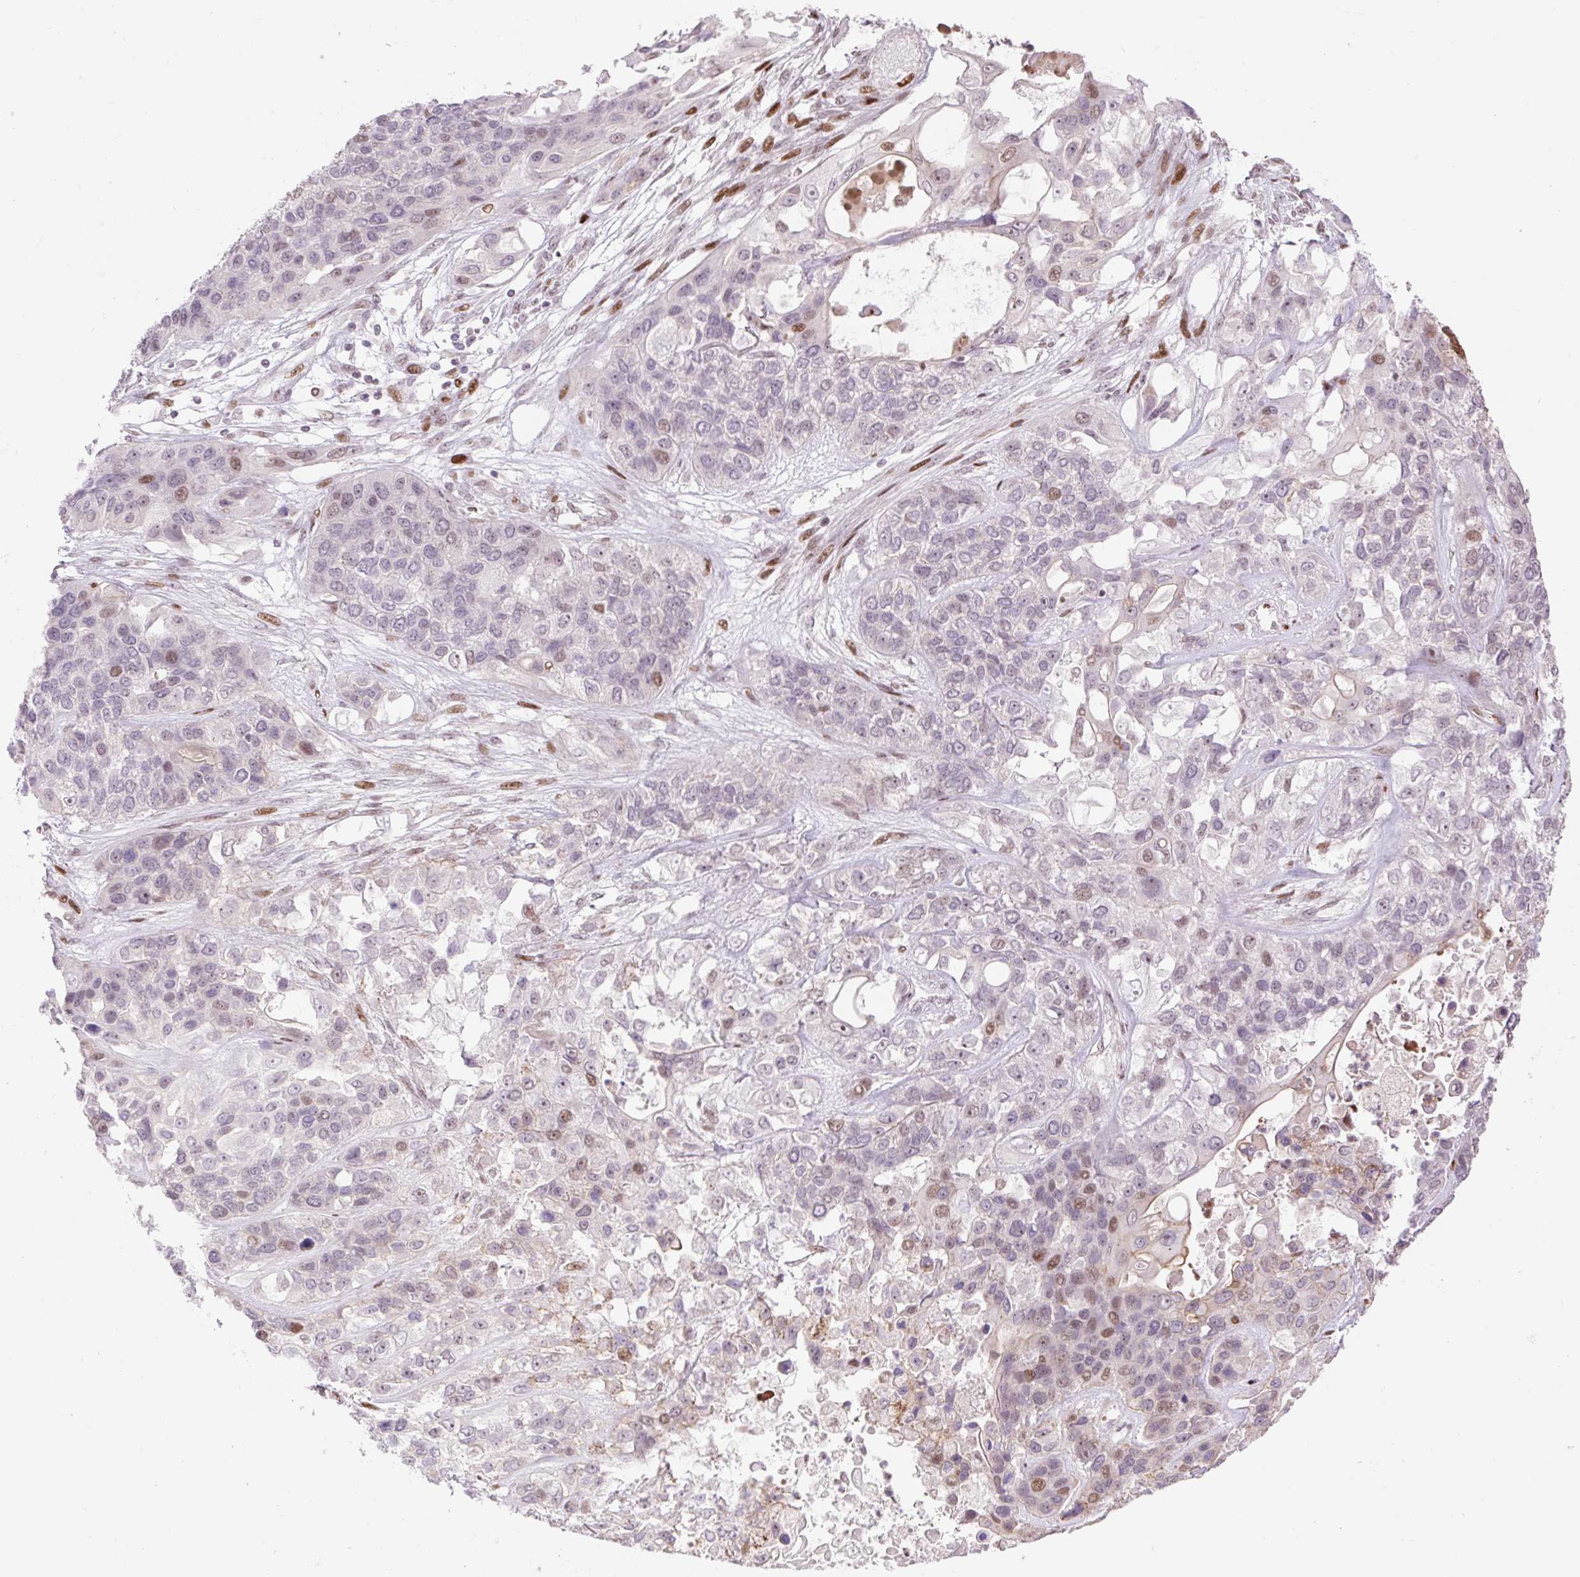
{"staining": {"intensity": "moderate", "quantity": "<25%", "location": "nuclear"}, "tissue": "lung cancer", "cell_type": "Tumor cells", "image_type": "cancer", "snomed": [{"axis": "morphology", "description": "Squamous cell carcinoma, NOS"}, {"axis": "topography", "description": "Lung"}], "caption": "Protein expression analysis of lung cancer (squamous cell carcinoma) shows moderate nuclear positivity in approximately <25% of tumor cells. Immunohistochemistry (ihc) stains the protein in brown and the nuclei are stained blue.", "gene": "RIPPLY3", "patient": {"sex": "female", "age": 70}}